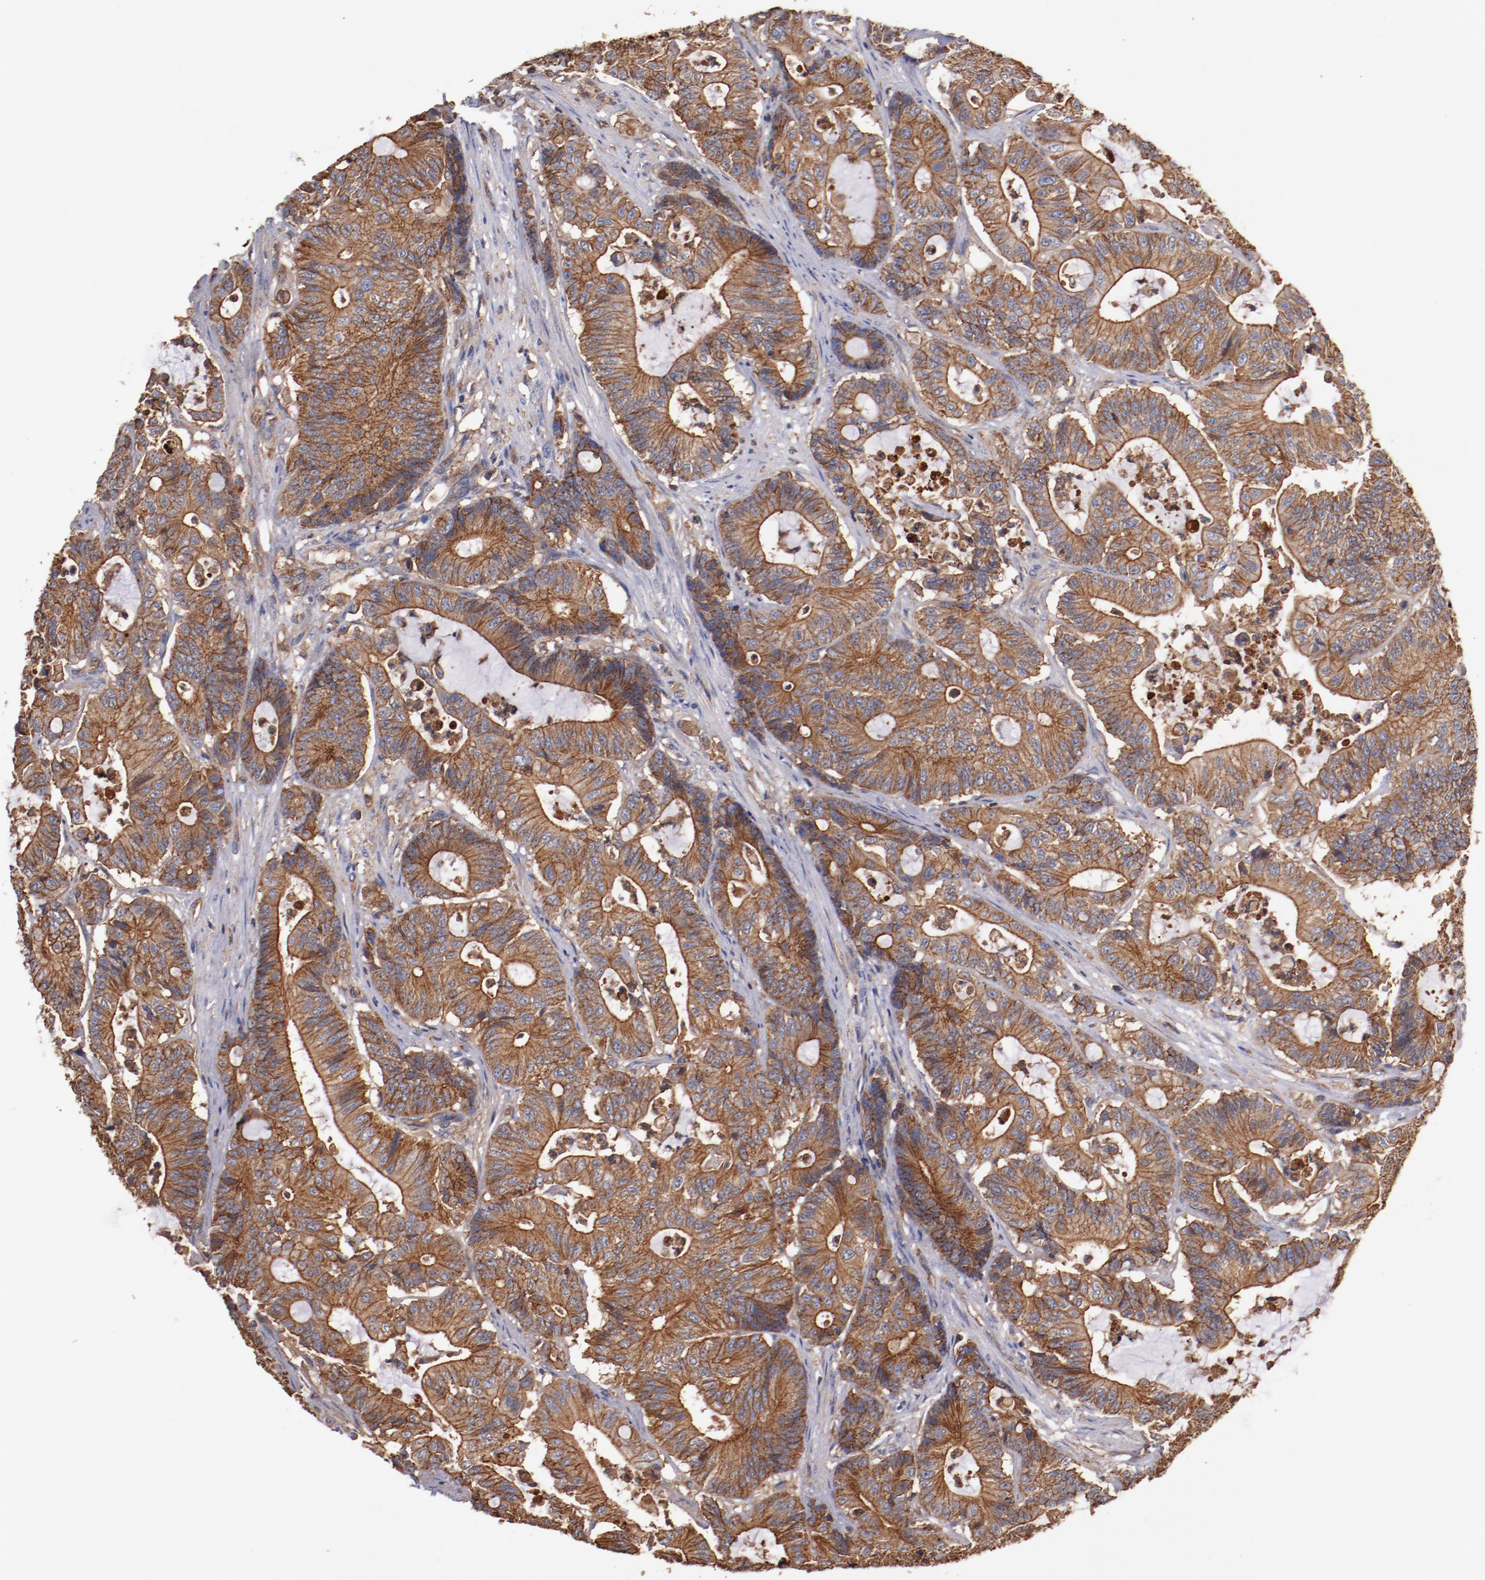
{"staining": {"intensity": "strong", "quantity": ">75%", "location": "cytoplasmic/membranous"}, "tissue": "colorectal cancer", "cell_type": "Tumor cells", "image_type": "cancer", "snomed": [{"axis": "morphology", "description": "Adenocarcinoma, NOS"}, {"axis": "topography", "description": "Colon"}], "caption": "The immunohistochemical stain labels strong cytoplasmic/membranous expression in tumor cells of colorectal adenocarcinoma tissue. The protein of interest is shown in brown color, while the nuclei are stained blue.", "gene": "TMOD3", "patient": {"sex": "female", "age": 84}}